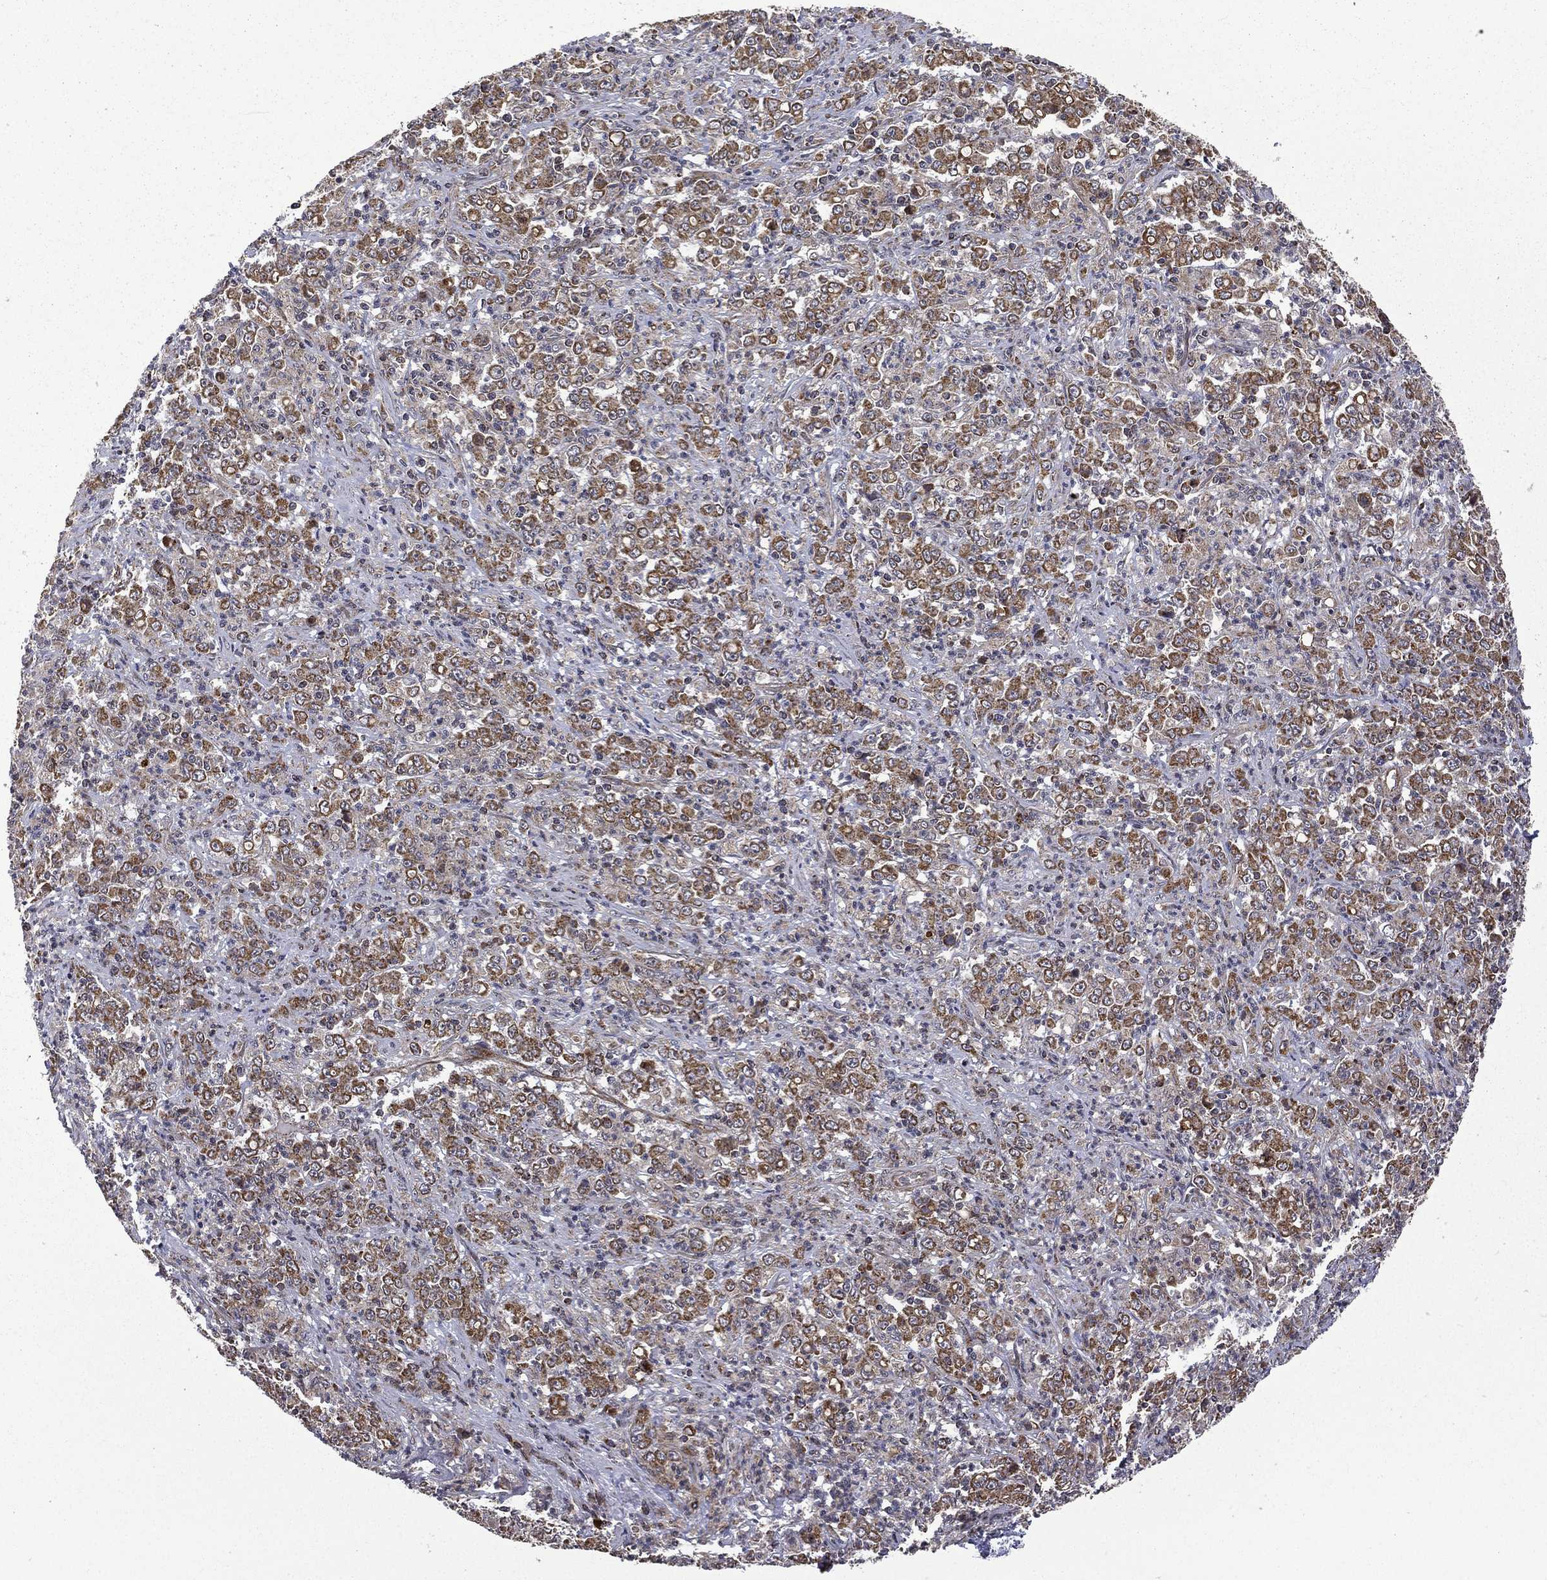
{"staining": {"intensity": "moderate", "quantity": ">75%", "location": "cytoplasmic/membranous"}, "tissue": "stomach cancer", "cell_type": "Tumor cells", "image_type": "cancer", "snomed": [{"axis": "morphology", "description": "Adenocarcinoma, NOS"}, {"axis": "topography", "description": "Stomach, lower"}], "caption": "Immunohistochemical staining of human stomach cancer (adenocarcinoma) demonstrates medium levels of moderate cytoplasmic/membranous positivity in approximately >75% of tumor cells.", "gene": "GIMAP6", "patient": {"sex": "female", "age": 71}}